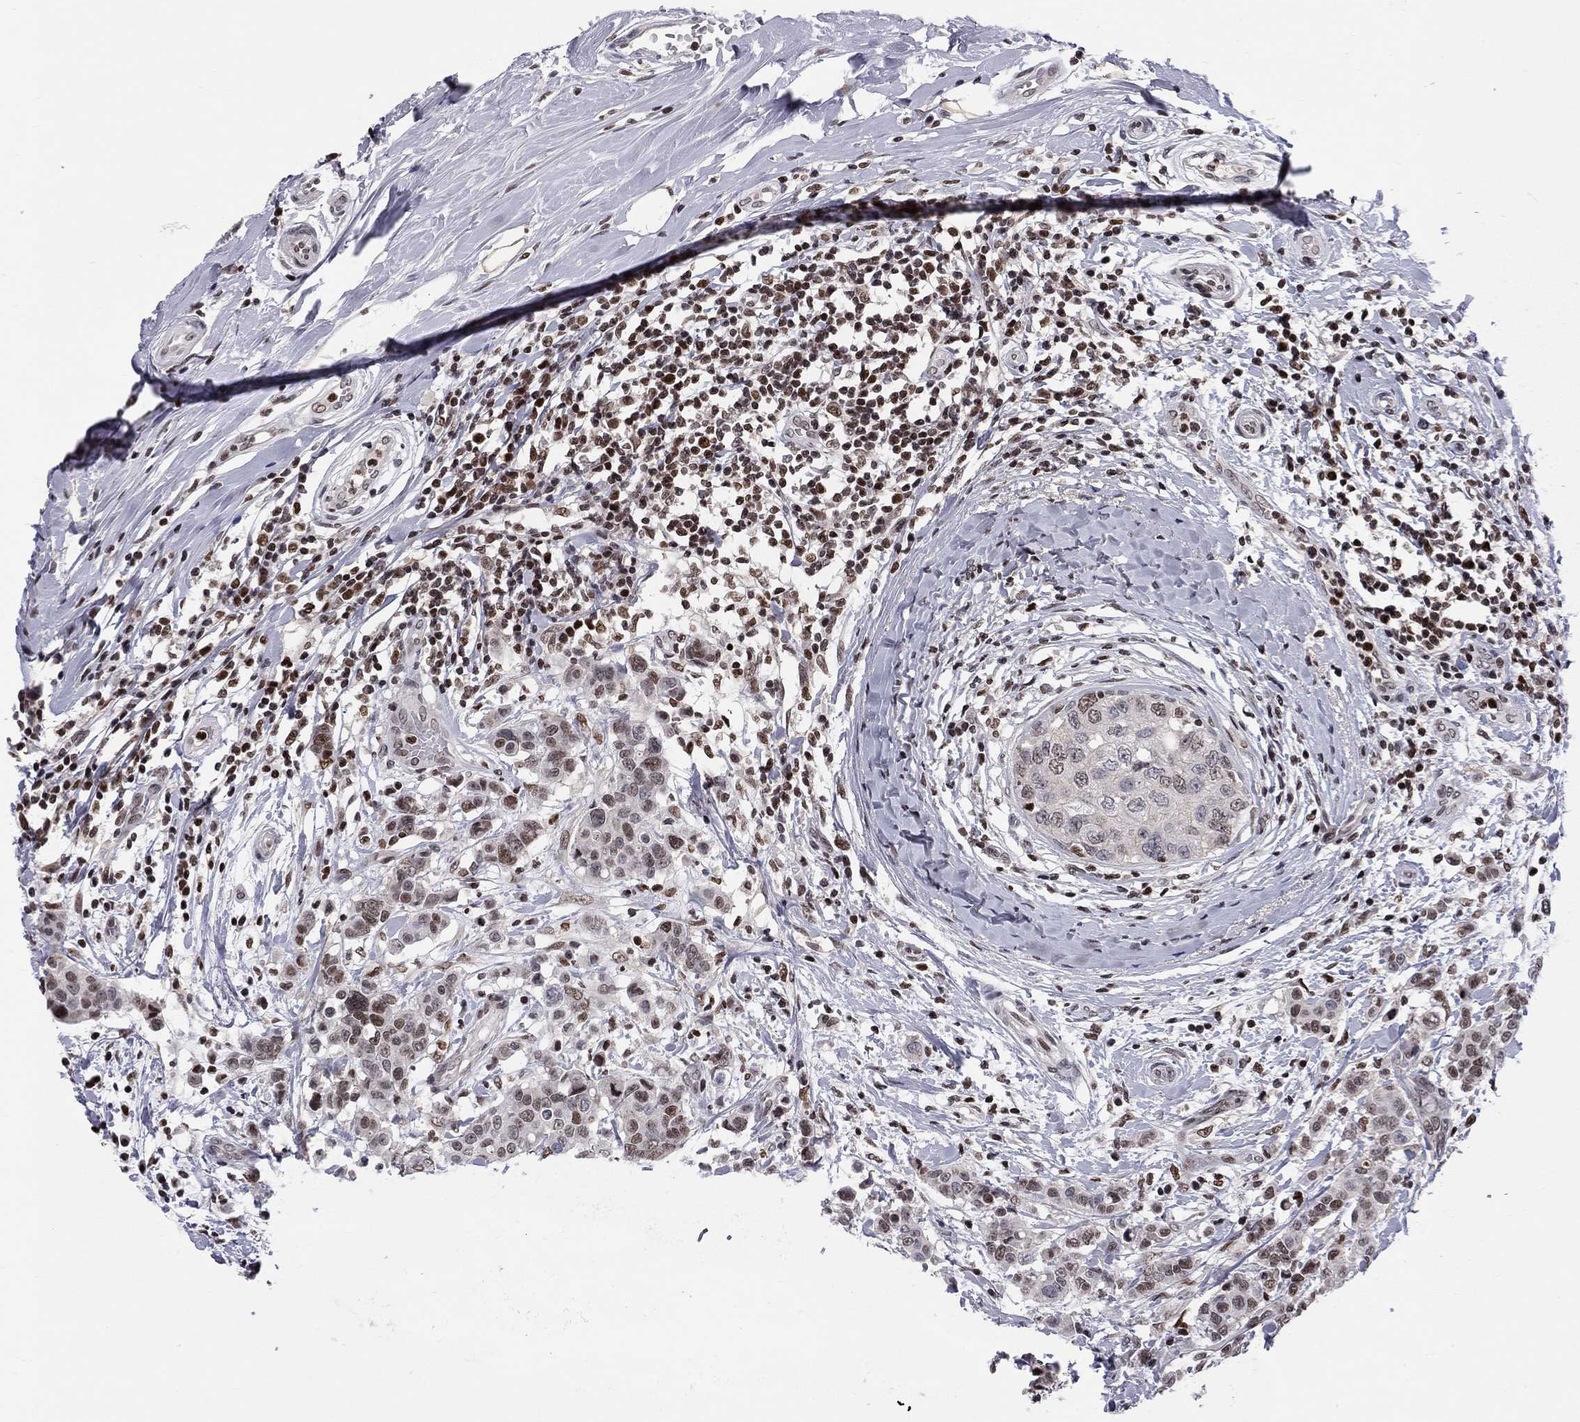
{"staining": {"intensity": "strong", "quantity": "25%-75%", "location": "nuclear"}, "tissue": "breast cancer", "cell_type": "Tumor cells", "image_type": "cancer", "snomed": [{"axis": "morphology", "description": "Duct carcinoma"}, {"axis": "topography", "description": "Breast"}], "caption": "Protein expression analysis of human infiltrating ductal carcinoma (breast) reveals strong nuclear staining in approximately 25%-75% of tumor cells.", "gene": "RNASEH2C", "patient": {"sex": "female", "age": 27}}